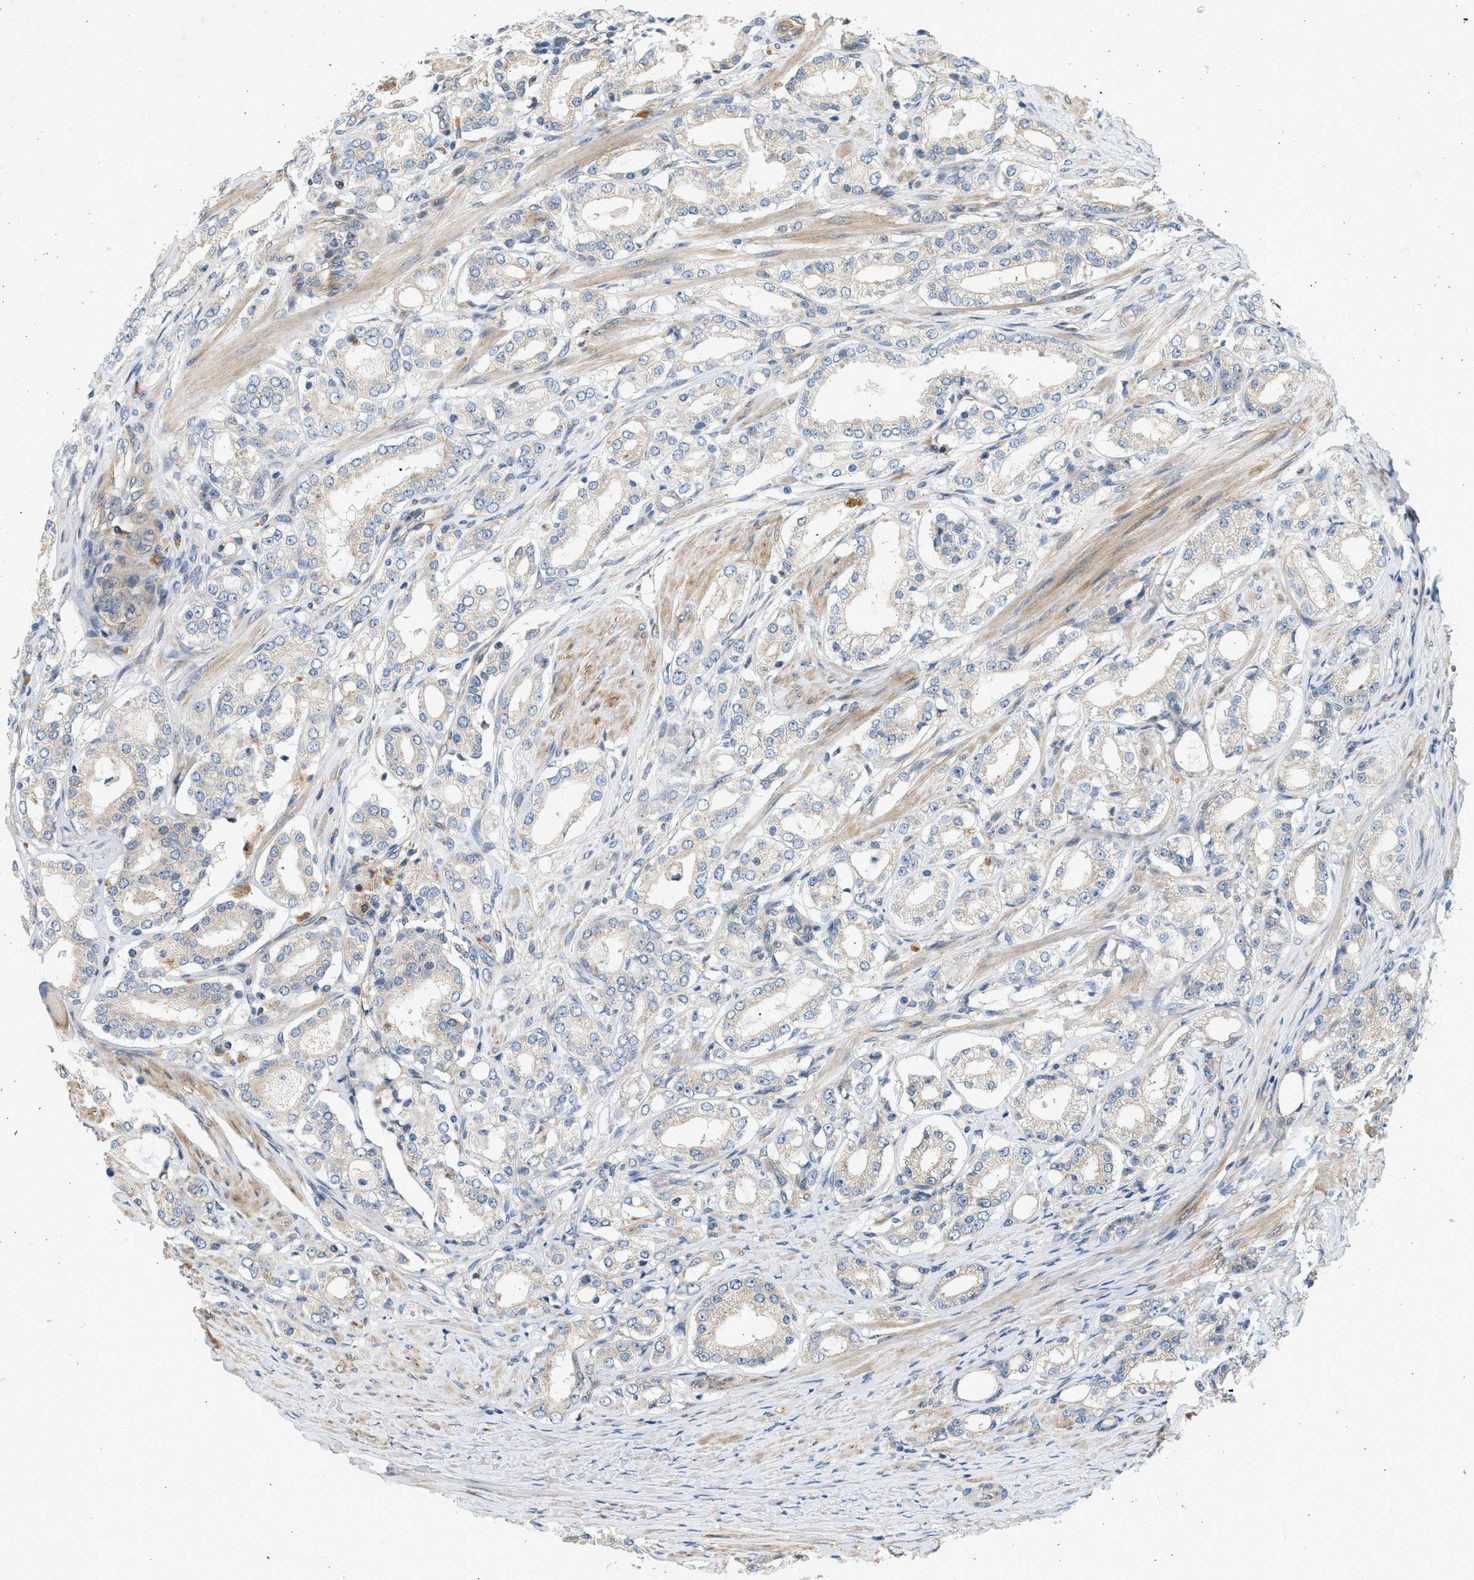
{"staining": {"intensity": "weak", "quantity": "<25%", "location": "cytoplasmic/membranous"}, "tissue": "prostate cancer", "cell_type": "Tumor cells", "image_type": "cancer", "snomed": [{"axis": "morphology", "description": "Adenocarcinoma, Low grade"}, {"axis": "topography", "description": "Prostate"}], "caption": "This is a image of immunohistochemistry (IHC) staining of prostate adenocarcinoma (low-grade), which shows no staining in tumor cells.", "gene": "KDELR2", "patient": {"sex": "male", "age": 63}}